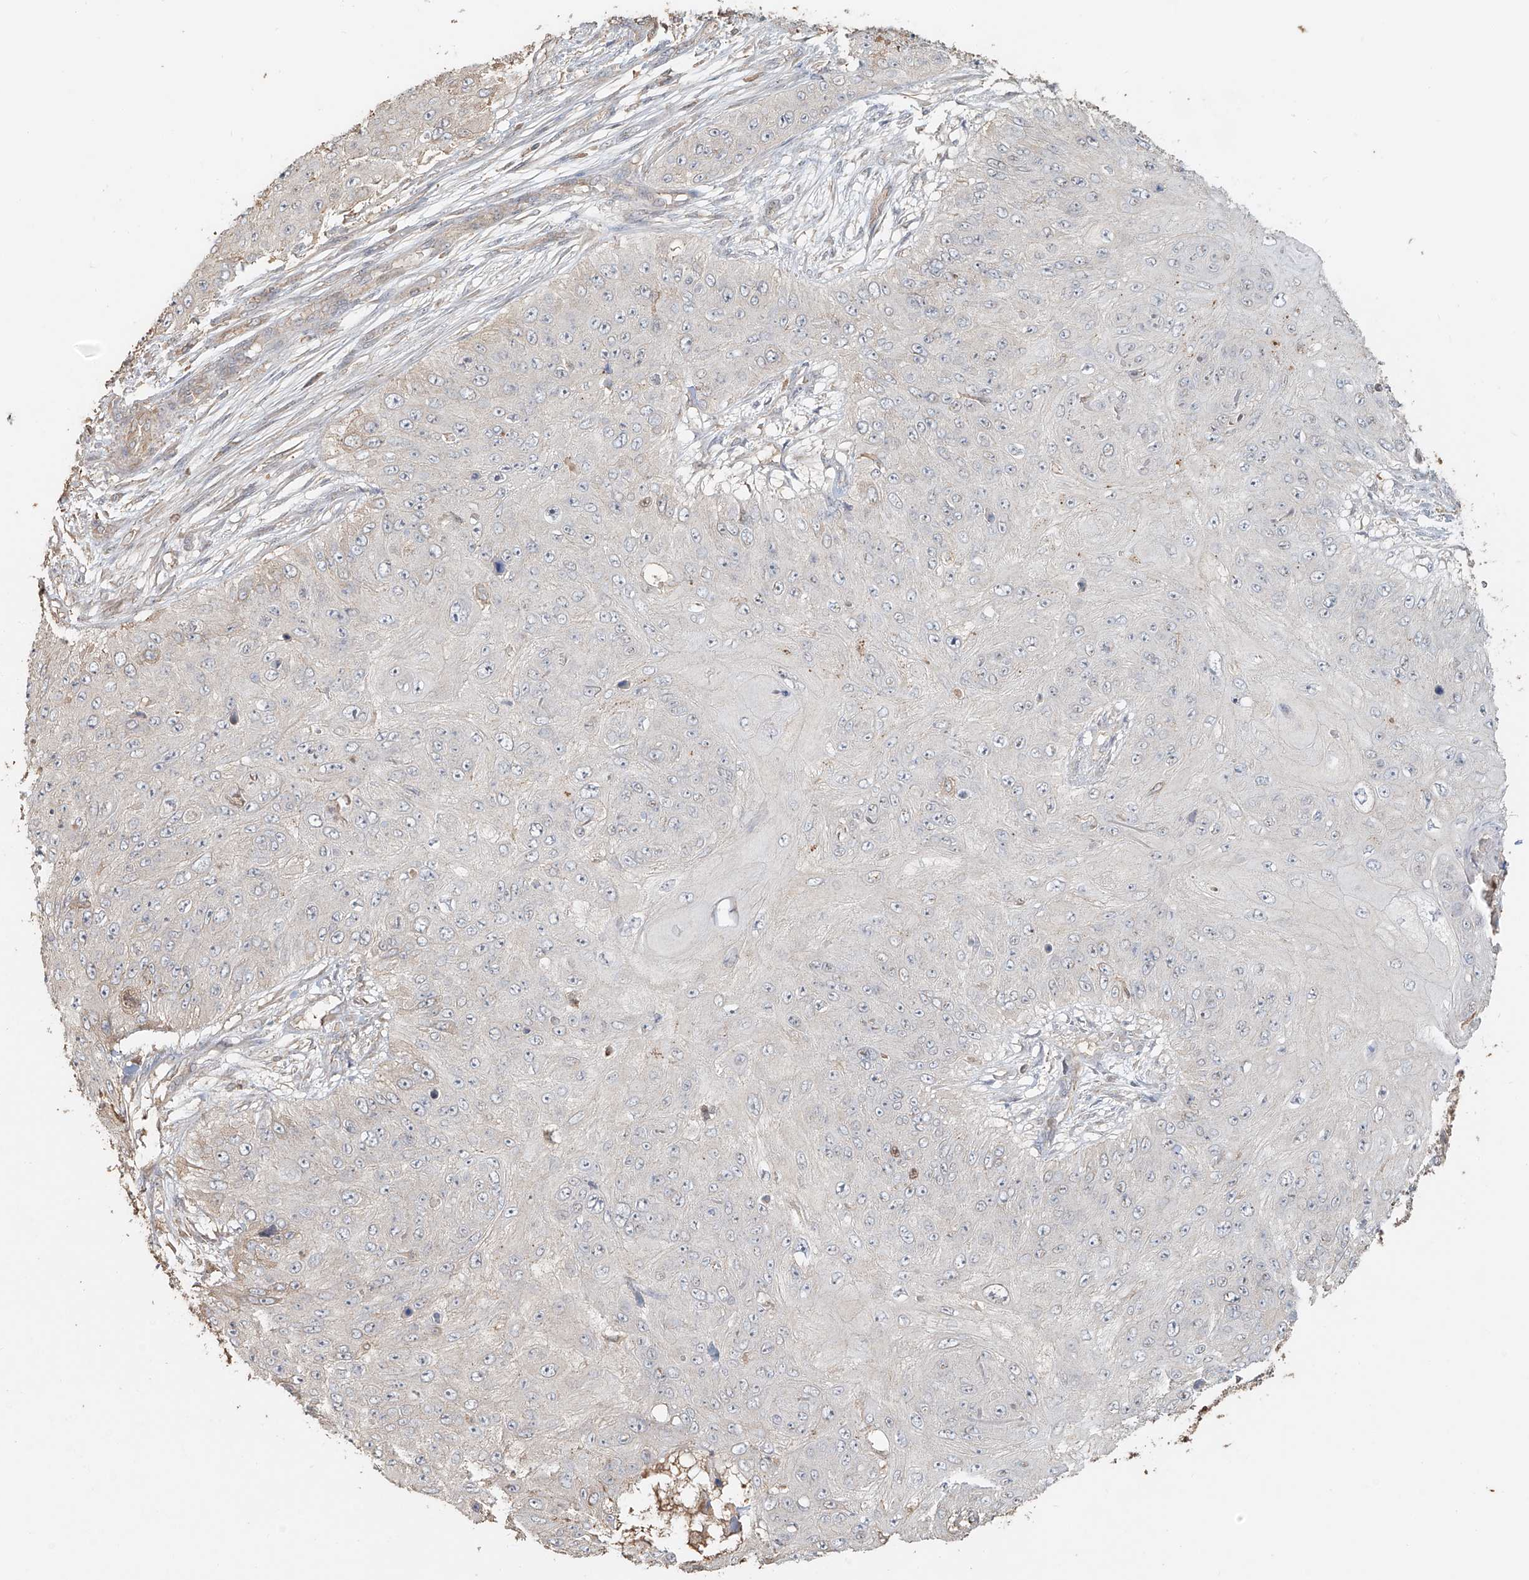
{"staining": {"intensity": "negative", "quantity": "none", "location": "none"}, "tissue": "skin cancer", "cell_type": "Tumor cells", "image_type": "cancer", "snomed": [{"axis": "morphology", "description": "Squamous cell carcinoma, NOS"}, {"axis": "topography", "description": "Skin"}], "caption": "Tumor cells are negative for brown protein staining in skin squamous cell carcinoma.", "gene": "NPHS1", "patient": {"sex": "female", "age": 80}}